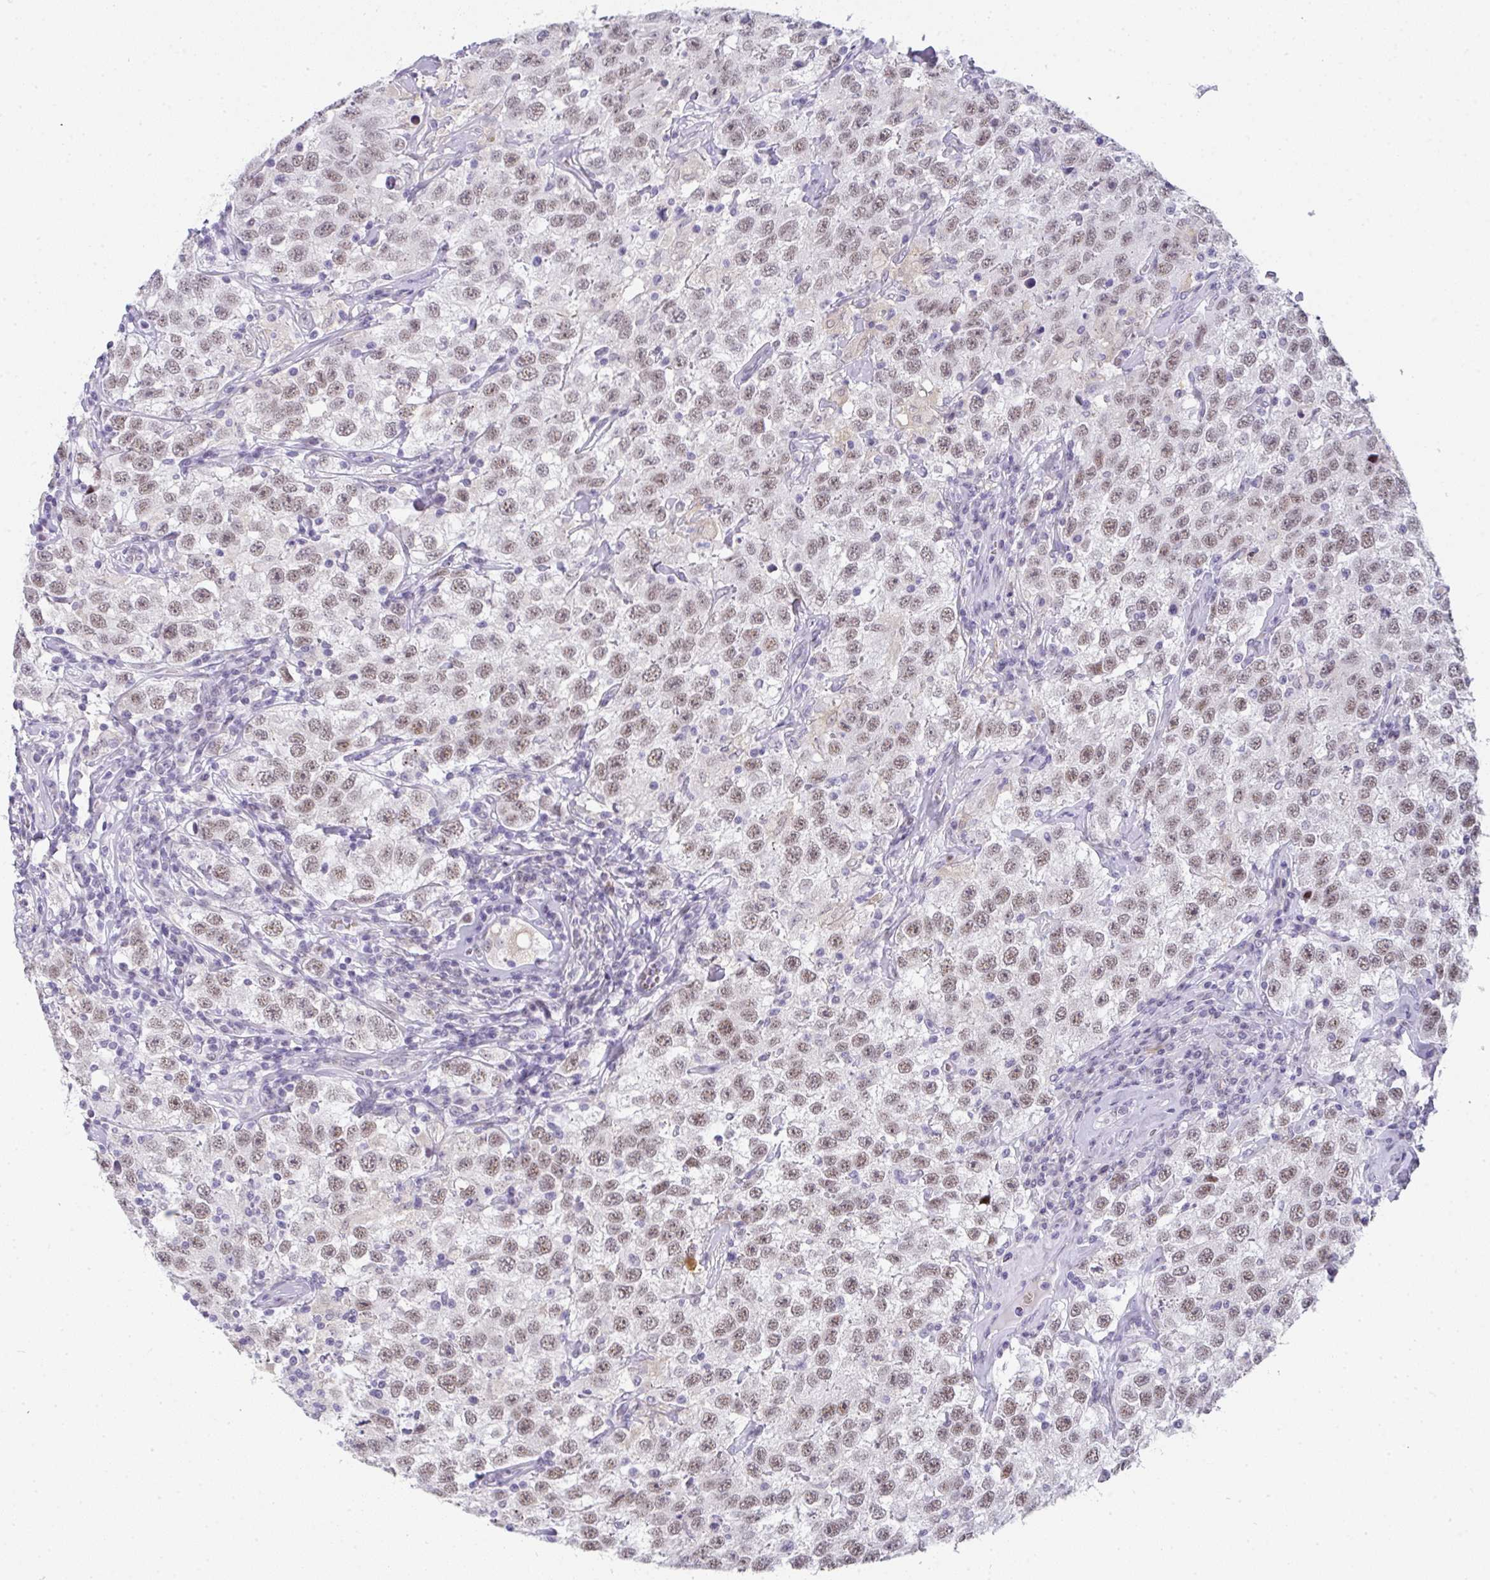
{"staining": {"intensity": "moderate", "quantity": ">75%", "location": "nuclear"}, "tissue": "testis cancer", "cell_type": "Tumor cells", "image_type": "cancer", "snomed": [{"axis": "morphology", "description": "Seminoma, NOS"}, {"axis": "topography", "description": "Testis"}], "caption": "Brown immunohistochemical staining in human testis cancer shows moderate nuclear staining in about >75% of tumor cells. (brown staining indicates protein expression, while blue staining denotes nuclei).", "gene": "TNMD", "patient": {"sex": "male", "age": 41}}